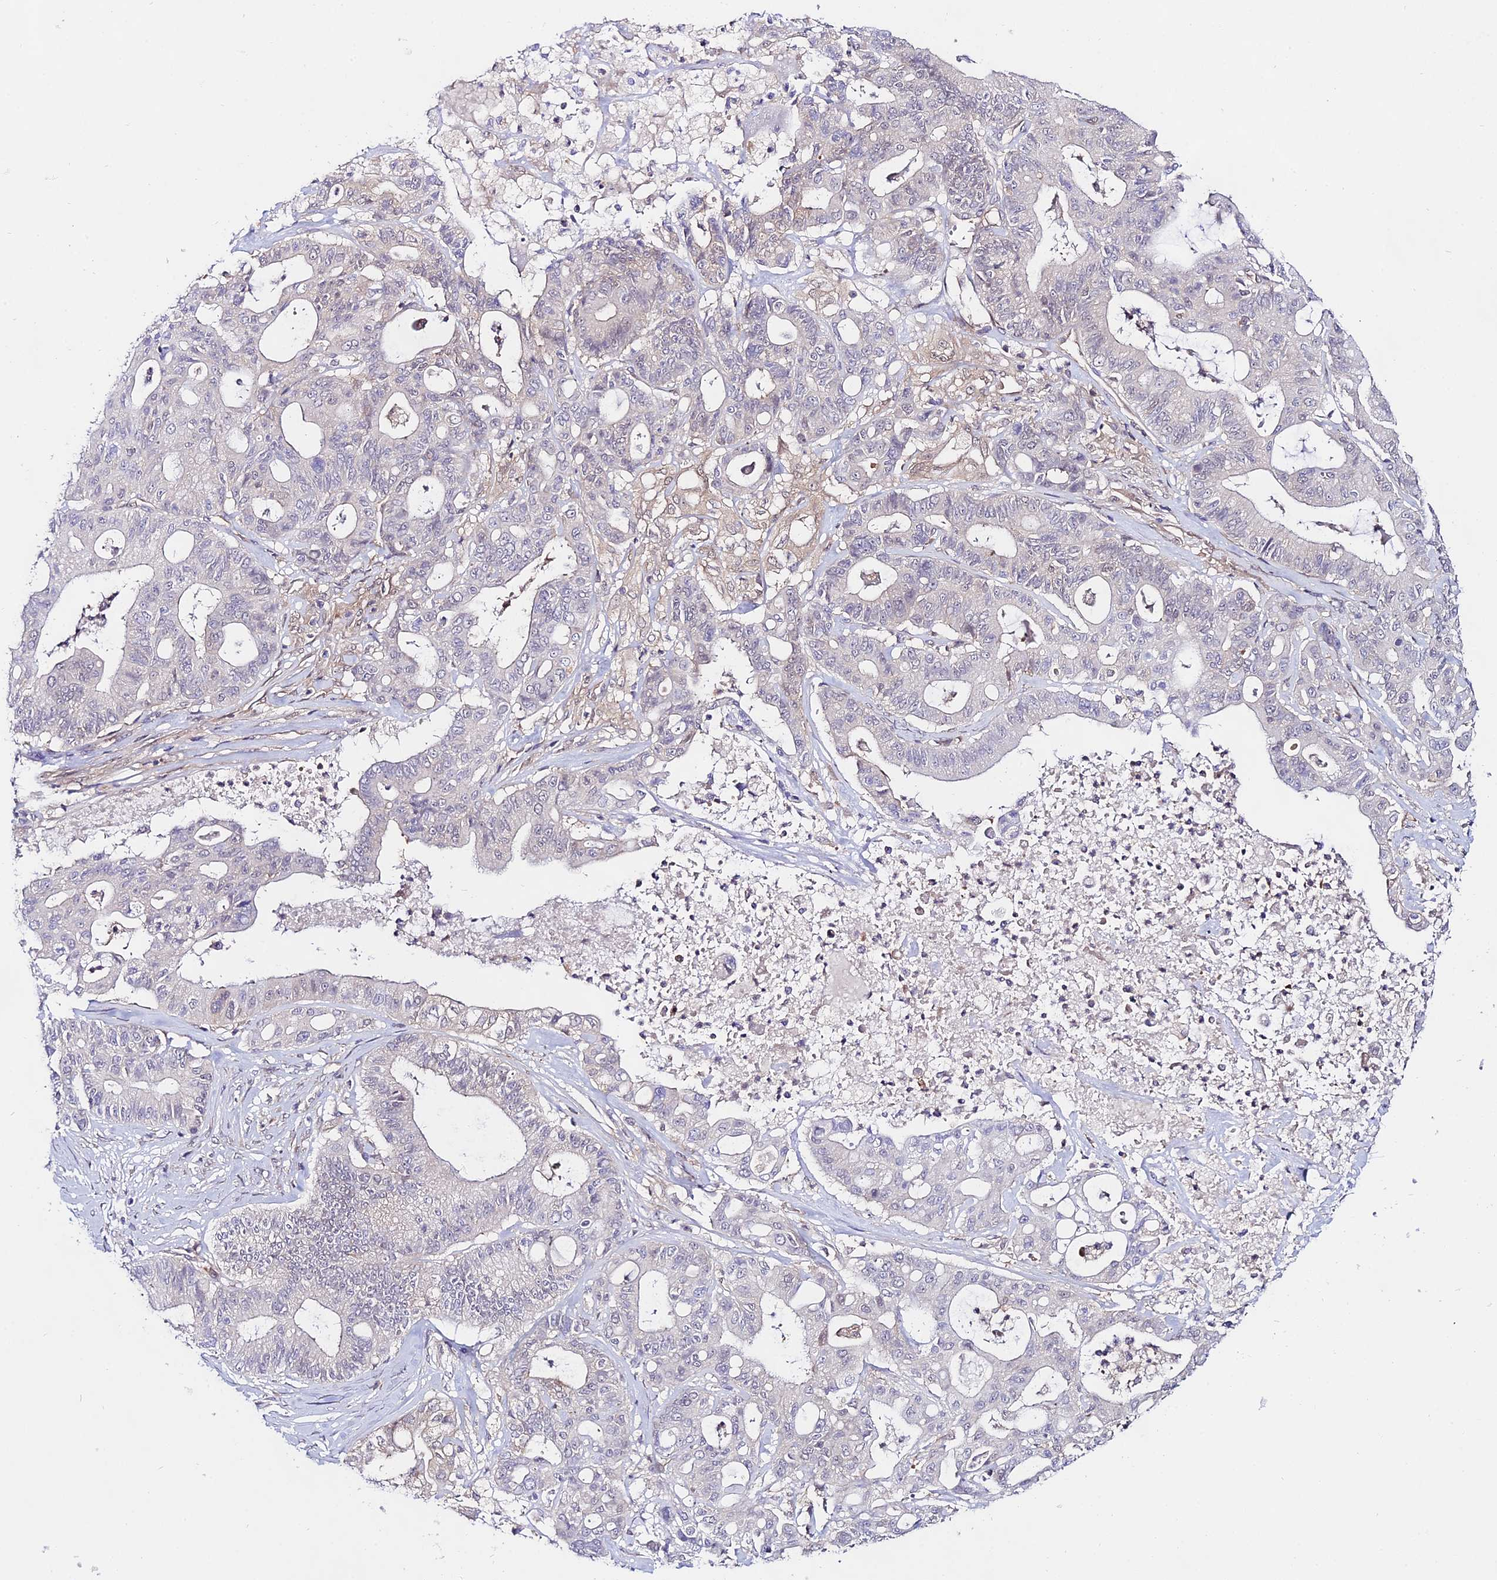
{"staining": {"intensity": "negative", "quantity": "none", "location": "none"}, "tissue": "ovarian cancer", "cell_type": "Tumor cells", "image_type": "cancer", "snomed": [{"axis": "morphology", "description": "Cystadenocarcinoma, mucinous, NOS"}, {"axis": "topography", "description": "Ovary"}], "caption": "DAB immunohistochemical staining of mucinous cystadenocarcinoma (ovarian) demonstrates no significant staining in tumor cells. Brightfield microscopy of immunohistochemistry stained with DAB (3,3'-diaminobenzidine) (brown) and hematoxylin (blue), captured at high magnification.", "gene": "PPP2R2C", "patient": {"sex": "female", "age": 70}}